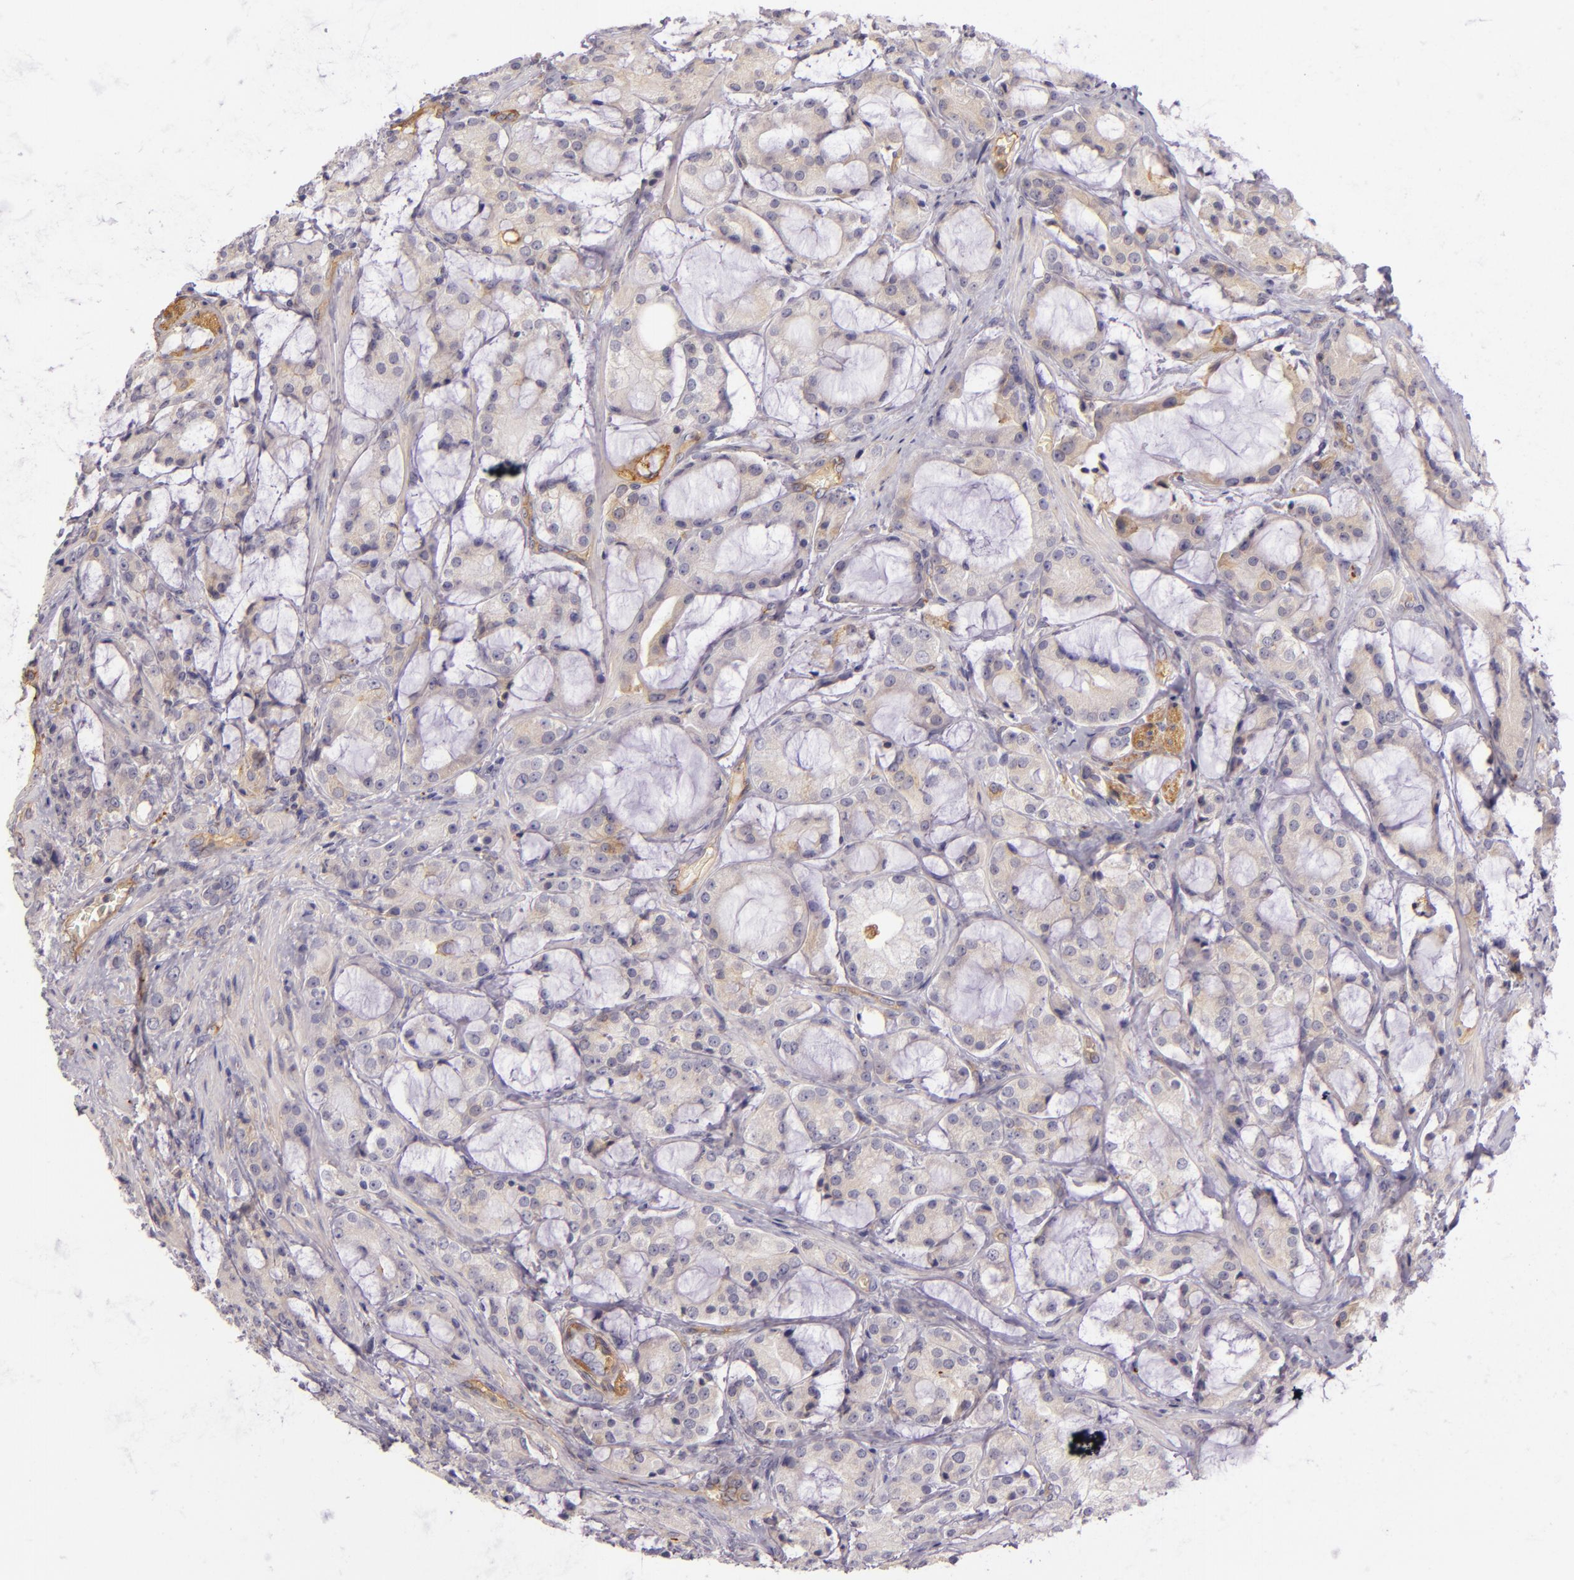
{"staining": {"intensity": "weak", "quantity": "25%-75%", "location": "cytoplasmic/membranous"}, "tissue": "prostate cancer", "cell_type": "Tumor cells", "image_type": "cancer", "snomed": [{"axis": "morphology", "description": "Adenocarcinoma, Medium grade"}, {"axis": "topography", "description": "Prostate"}], "caption": "Immunohistochemical staining of prostate adenocarcinoma (medium-grade) reveals low levels of weak cytoplasmic/membranous protein expression in approximately 25%-75% of tumor cells.", "gene": "CTSF", "patient": {"sex": "male", "age": 70}}